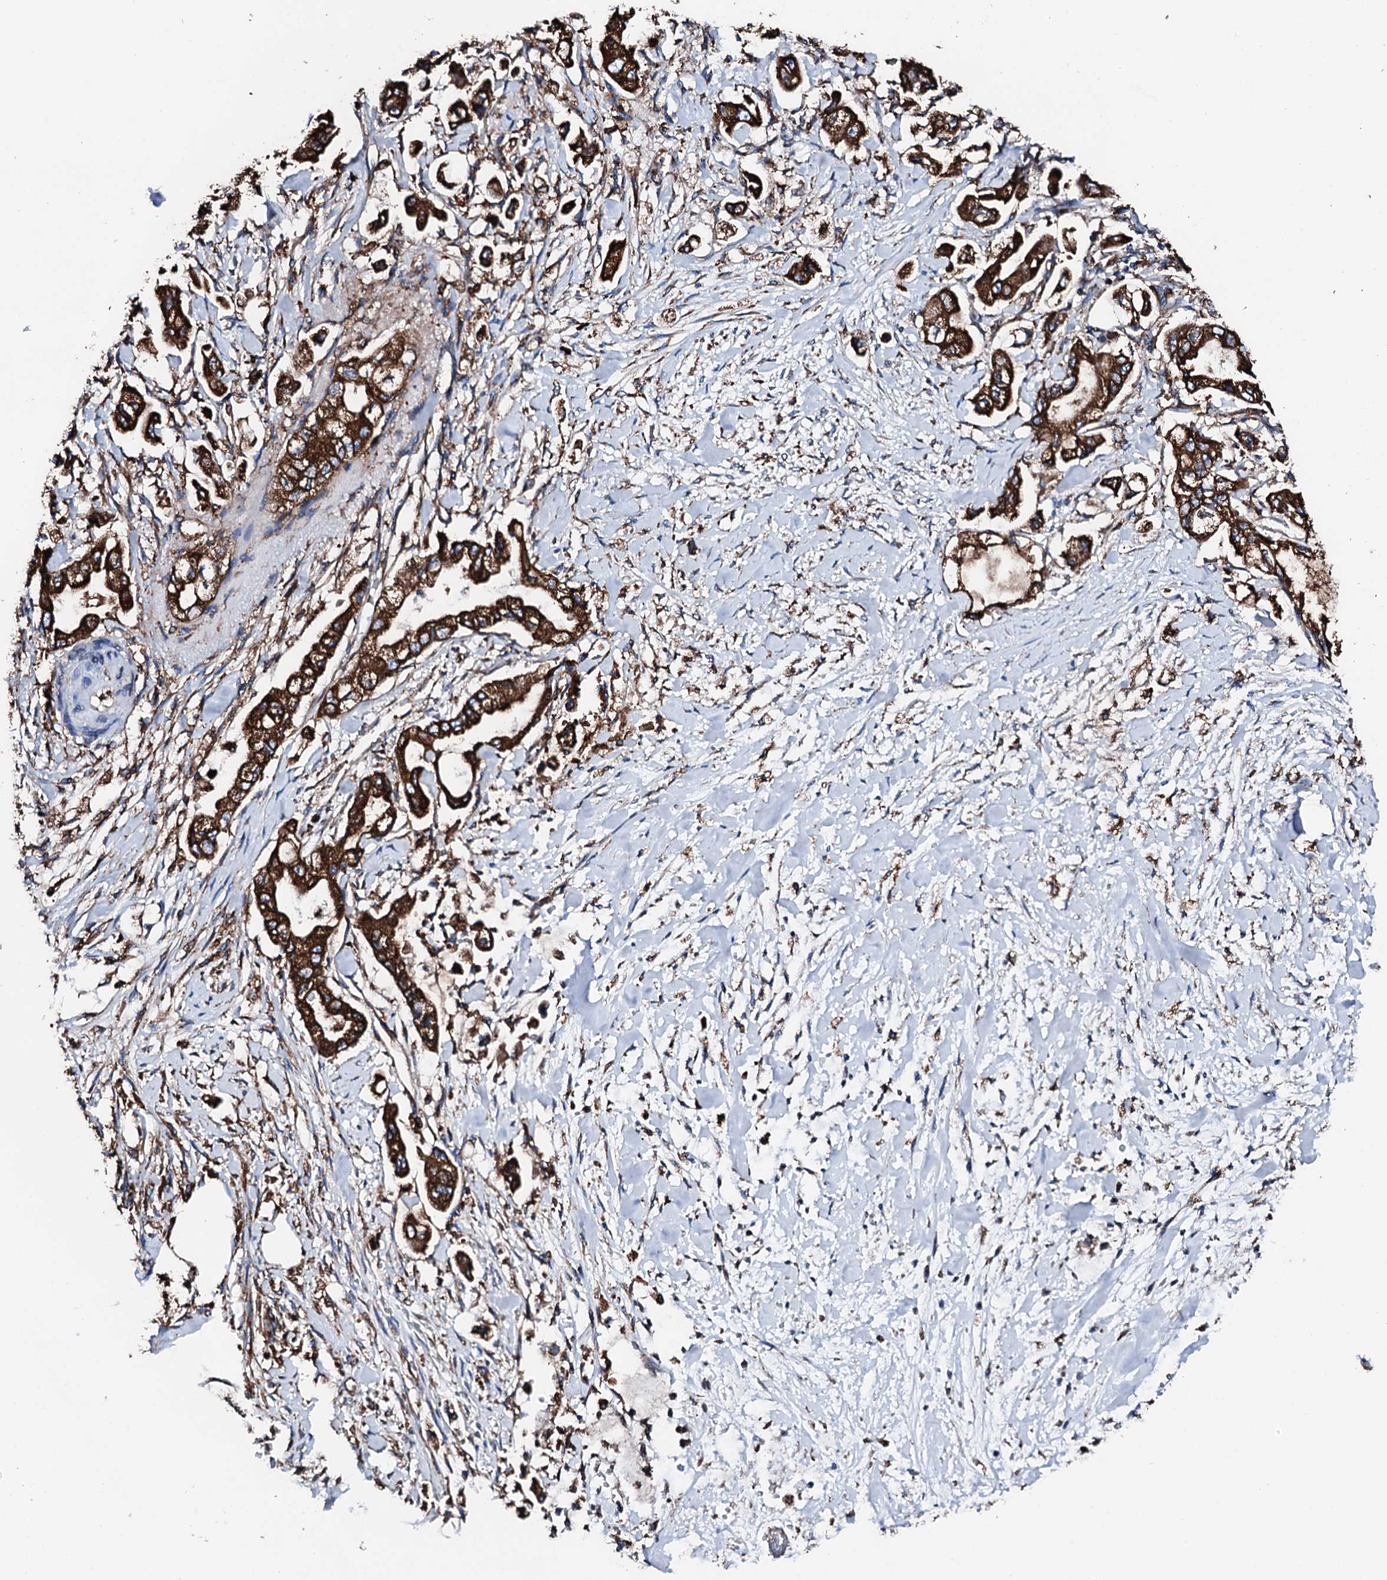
{"staining": {"intensity": "strong", "quantity": ">75%", "location": "cytoplasmic/membranous"}, "tissue": "stomach cancer", "cell_type": "Tumor cells", "image_type": "cancer", "snomed": [{"axis": "morphology", "description": "Adenocarcinoma, NOS"}, {"axis": "topography", "description": "Stomach"}], "caption": "Immunohistochemical staining of stomach cancer (adenocarcinoma) displays high levels of strong cytoplasmic/membranous protein positivity in approximately >75% of tumor cells.", "gene": "AMDHD1", "patient": {"sex": "male", "age": 62}}